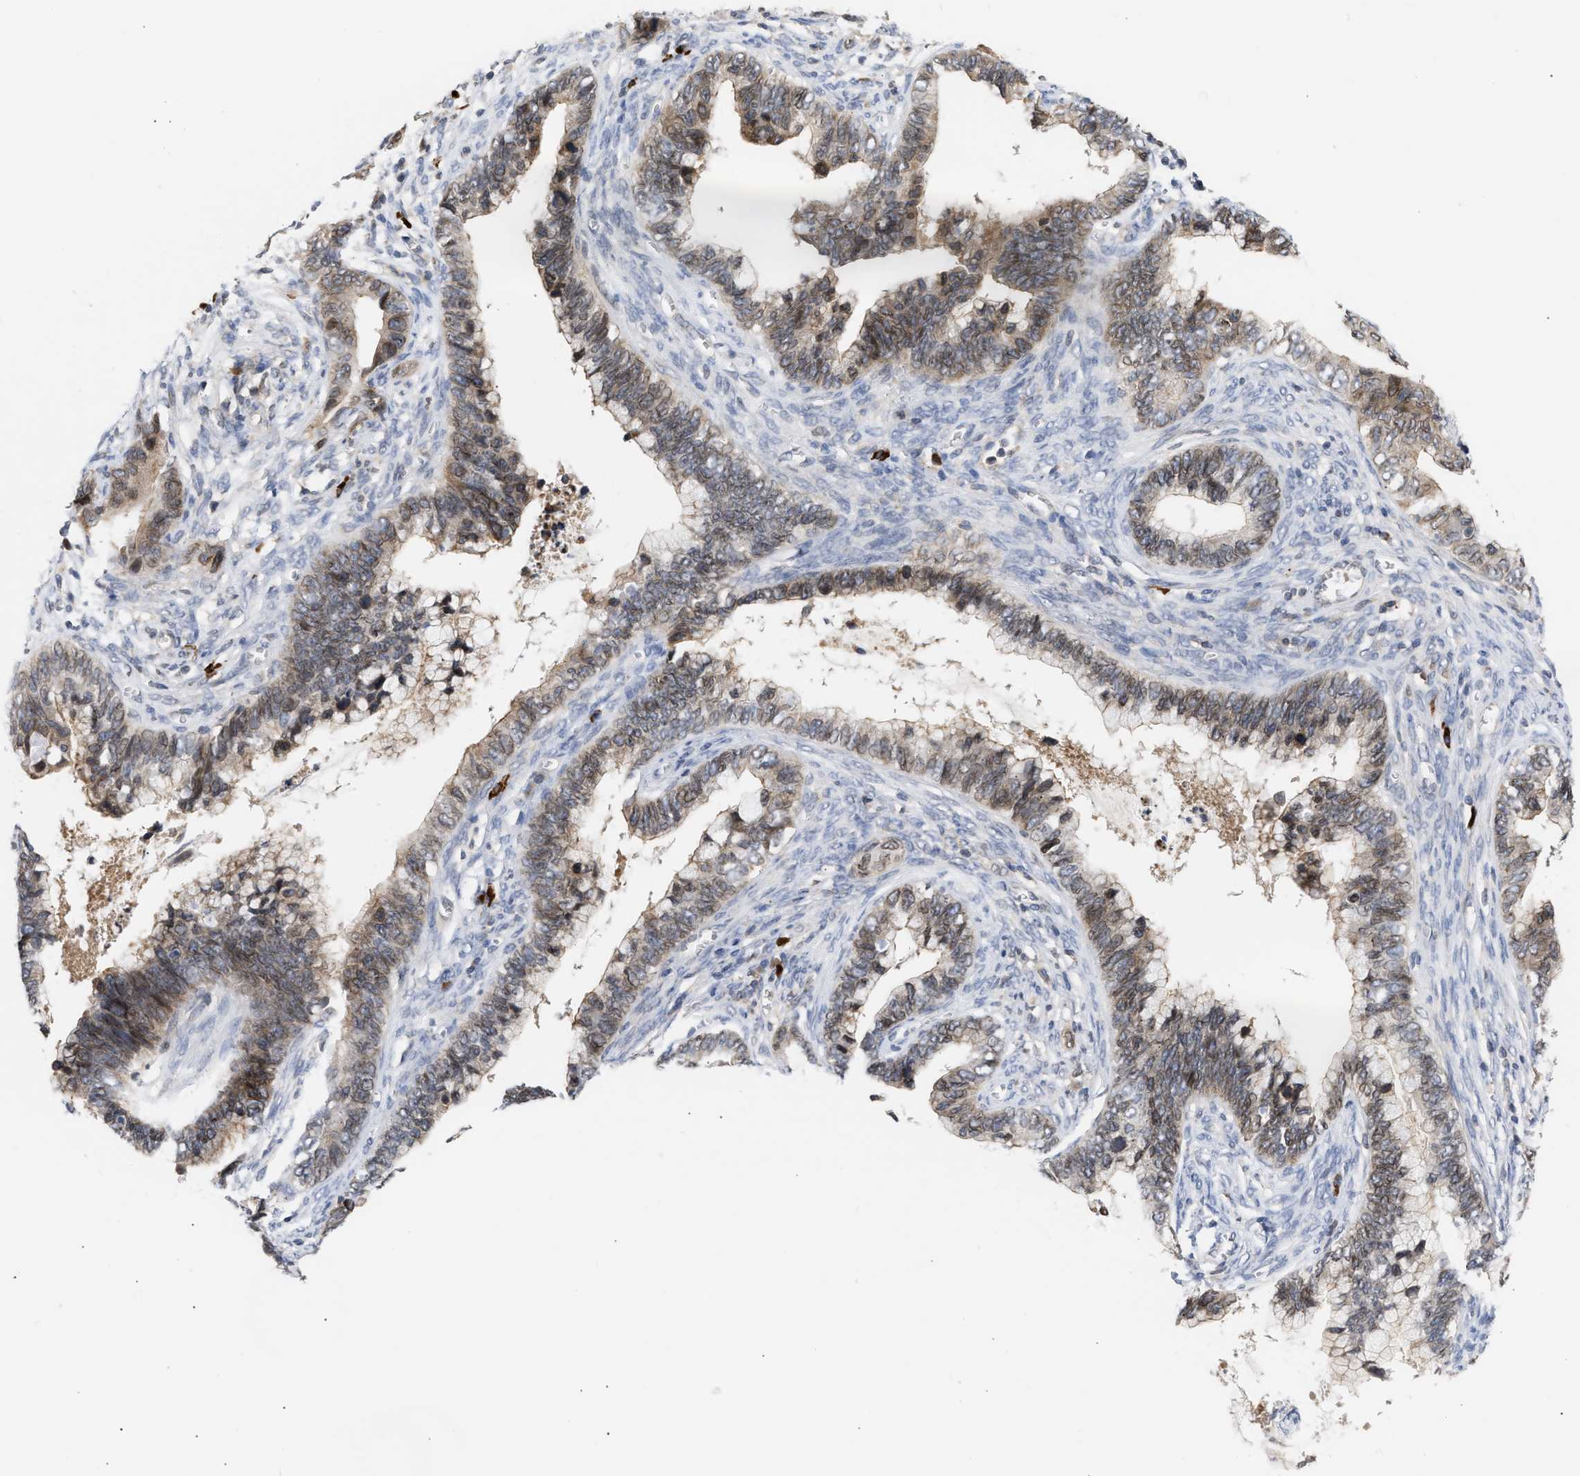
{"staining": {"intensity": "weak", "quantity": ">75%", "location": "cytoplasmic/membranous,nuclear"}, "tissue": "cervical cancer", "cell_type": "Tumor cells", "image_type": "cancer", "snomed": [{"axis": "morphology", "description": "Adenocarcinoma, NOS"}, {"axis": "topography", "description": "Cervix"}], "caption": "Human cervical cancer (adenocarcinoma) stained for a protein (brown) displays weak cytoplasmic/membranous and nuclear positive expression in about >75% of tumor cells.", "gene": "NUP62", "patient": {"sex": "female", "age": 44}}